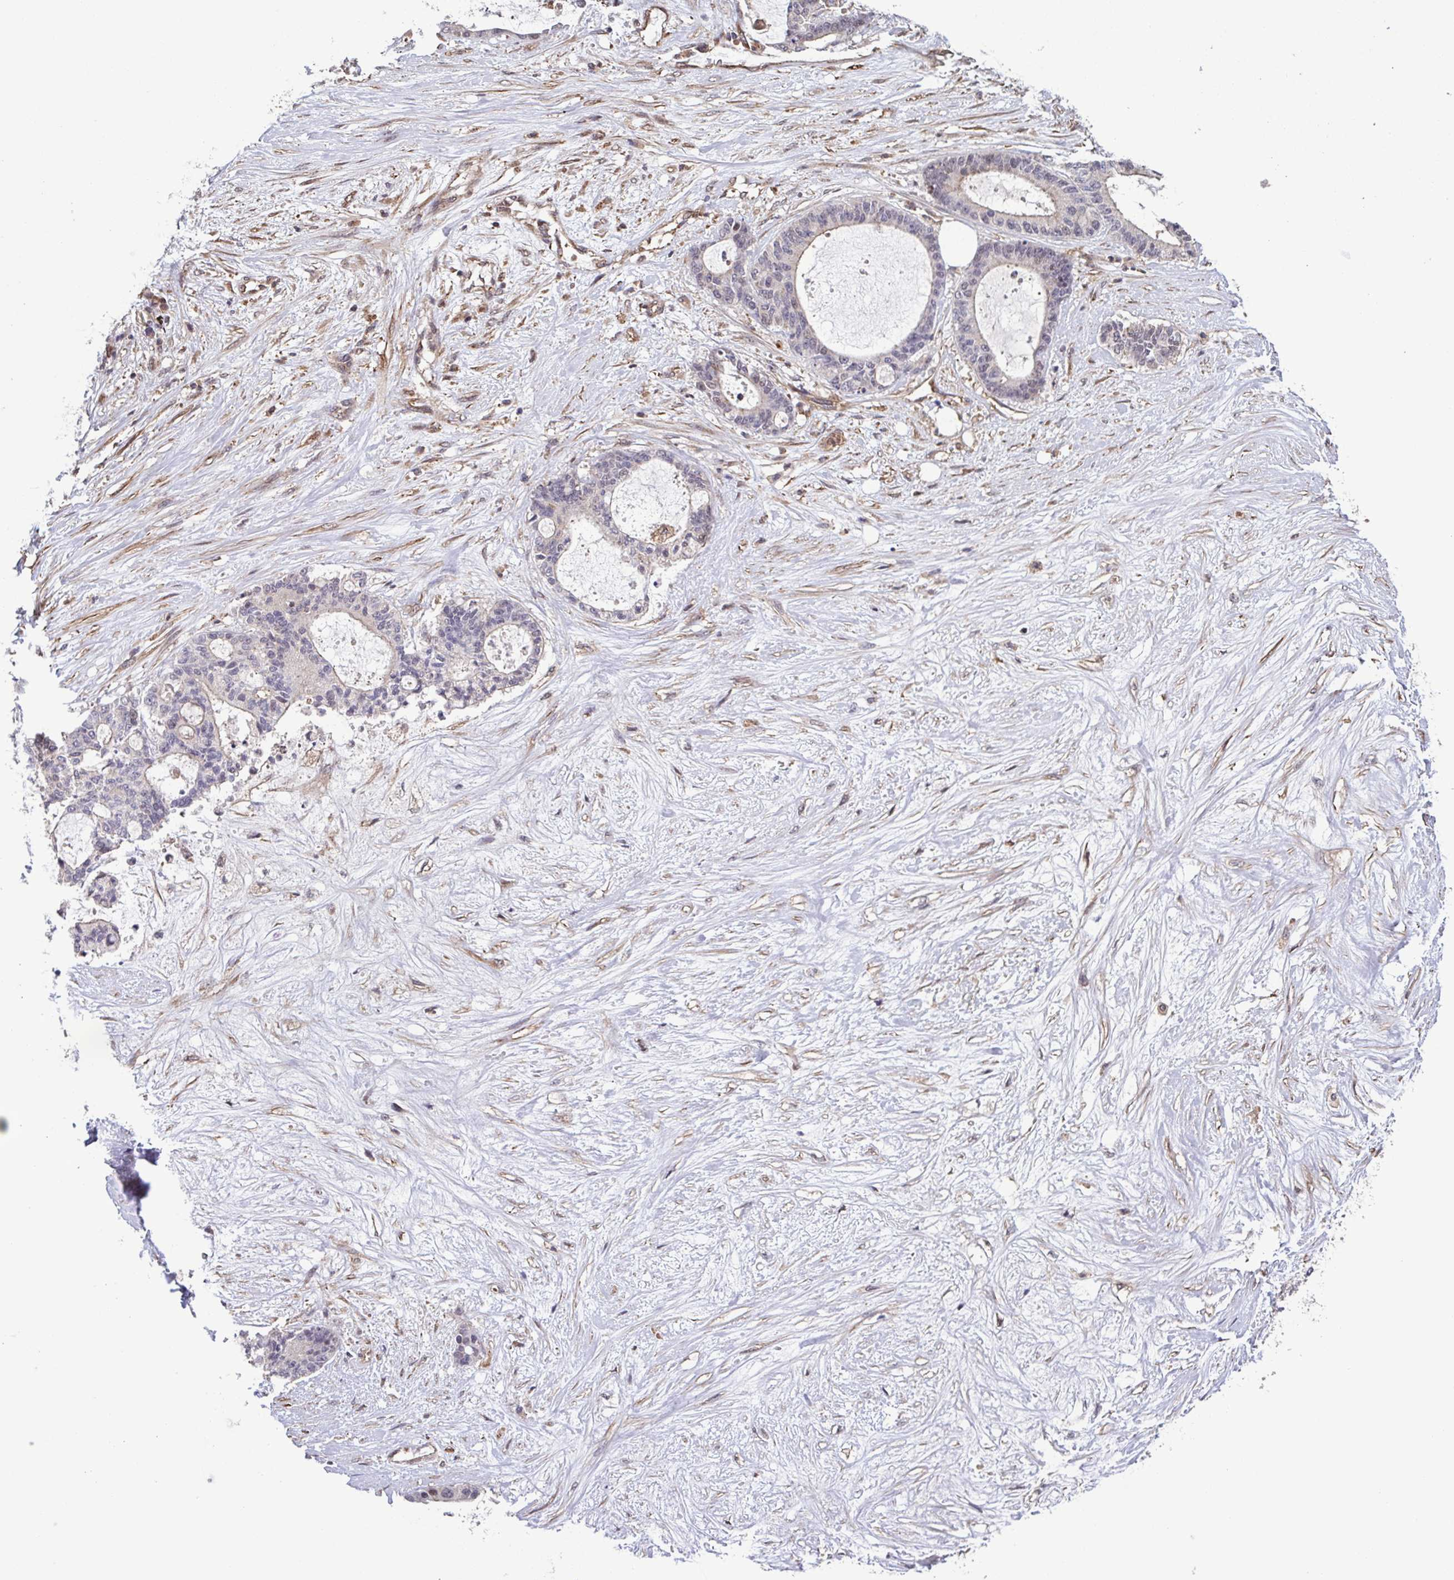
{"staining": {"intensity": "negative", "quantity": "none", "location": "none"}, "tissue": "liver cancer", "cell_type": "Tumor cells", "image_type": "cancer", "snomed": [{"axis": "morphology", "description": "Normal tissue, NOS"}, {"axis": "morphology", "description": "Cholangiocarcinoma"}, {"axis": "topography", "description": "Liver"}, {"axis": "topography", "description": "Peripheral nerve tissue"}], "caption": "DAB immunohistochemical staining of liver cancer demonstrates no significant expression in tumor cells.", "gene": "ZNF200", "patient": {"sex": "female", "age": 73}}